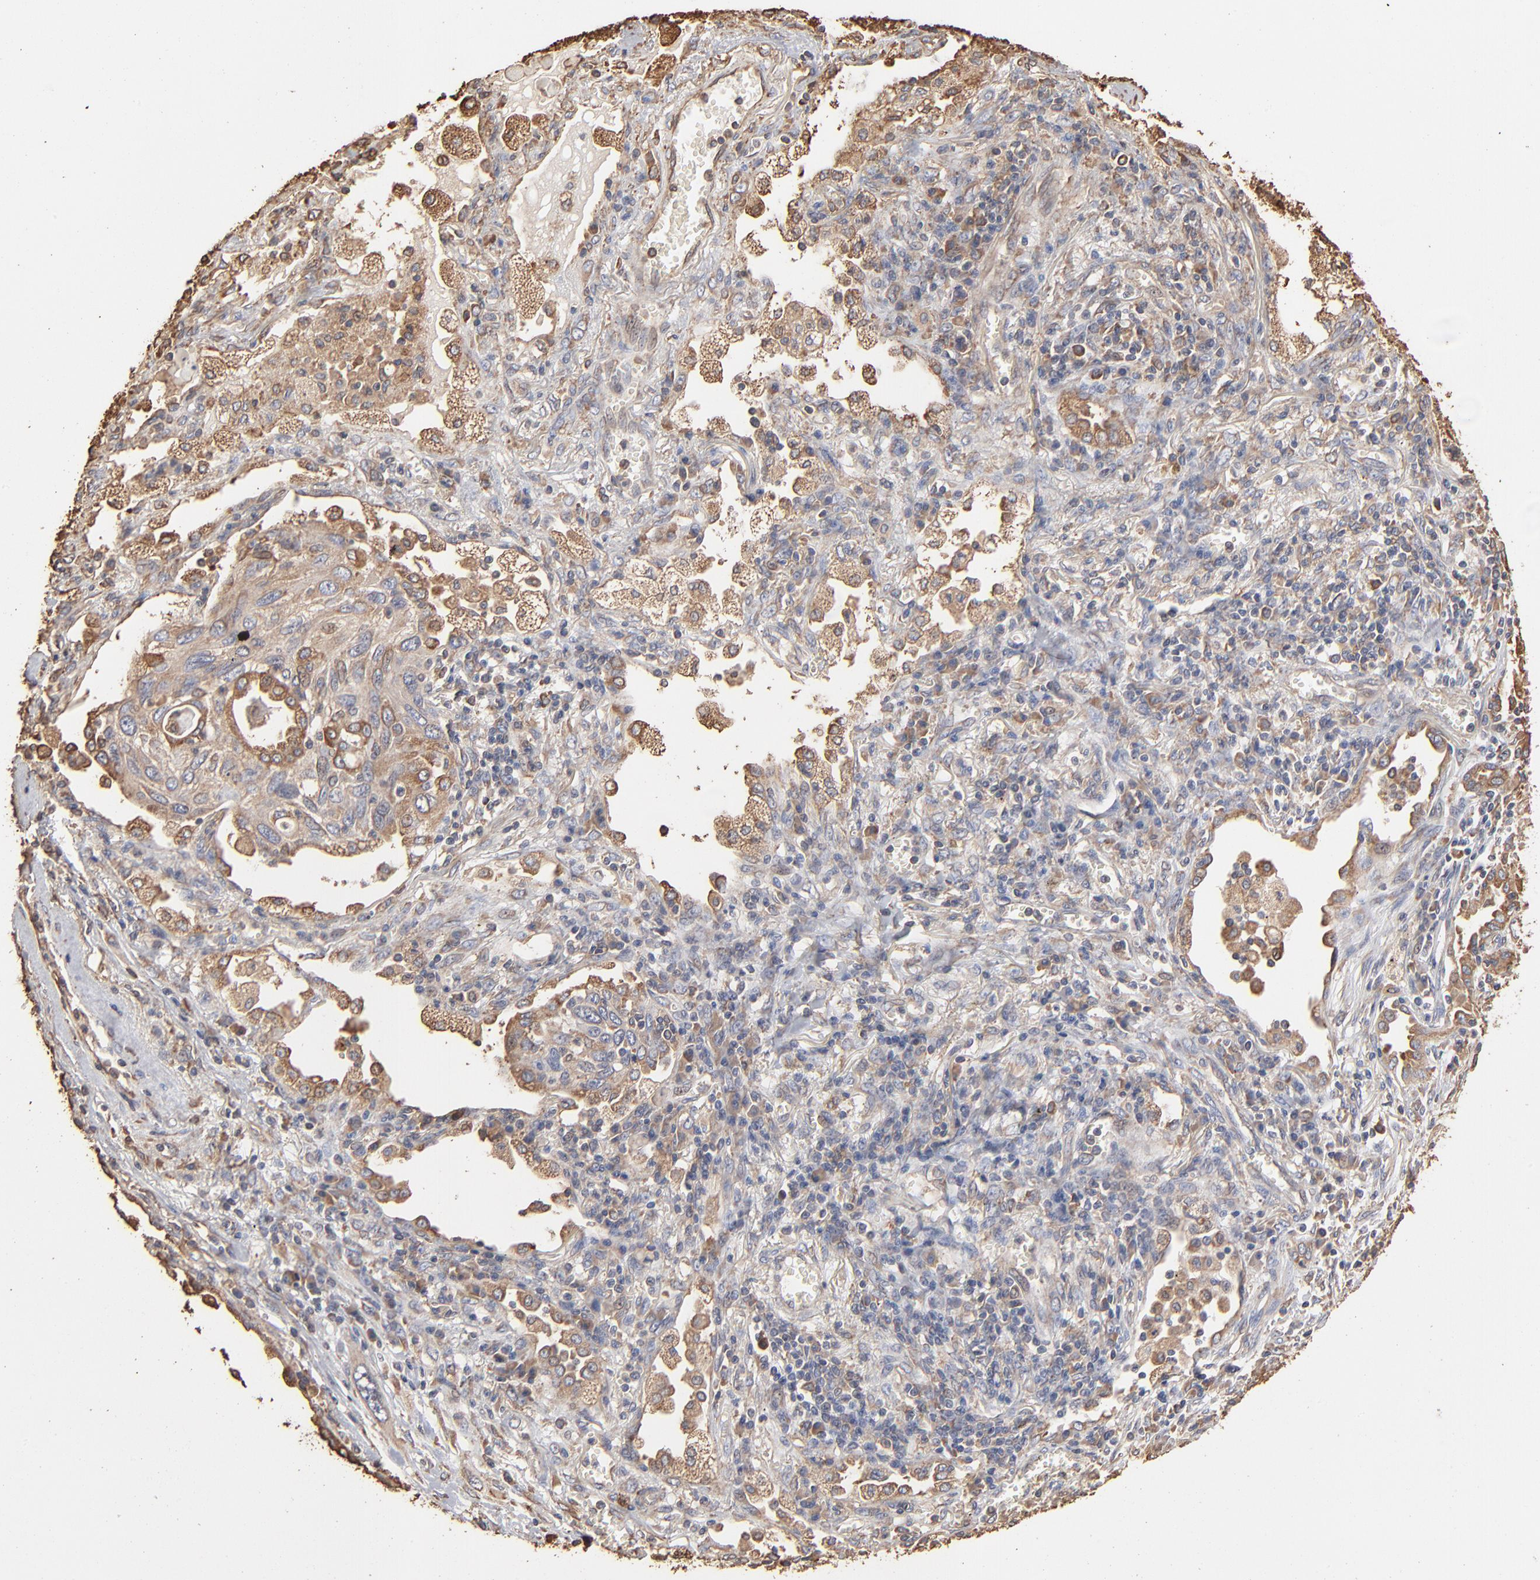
{"staining": {"intensity": "weak", "quantity": "<25%", "location": "cytoplasmic/membranous"}, "tissue": "lung cancer", "cell_type": "Tumor cells", "image_type": "cancer", "snomed": [{"axis": "morphology", "description": "Squamous cell carcinoma, NOS"}, {"axis": "topography", "description": "Lung"}], "caption": "Tumor cells are negative for brown protein staining in lung squamous cell carcinoma.", "gene": "PDIA3", "patient": {"sex": "female", "age": 76}}